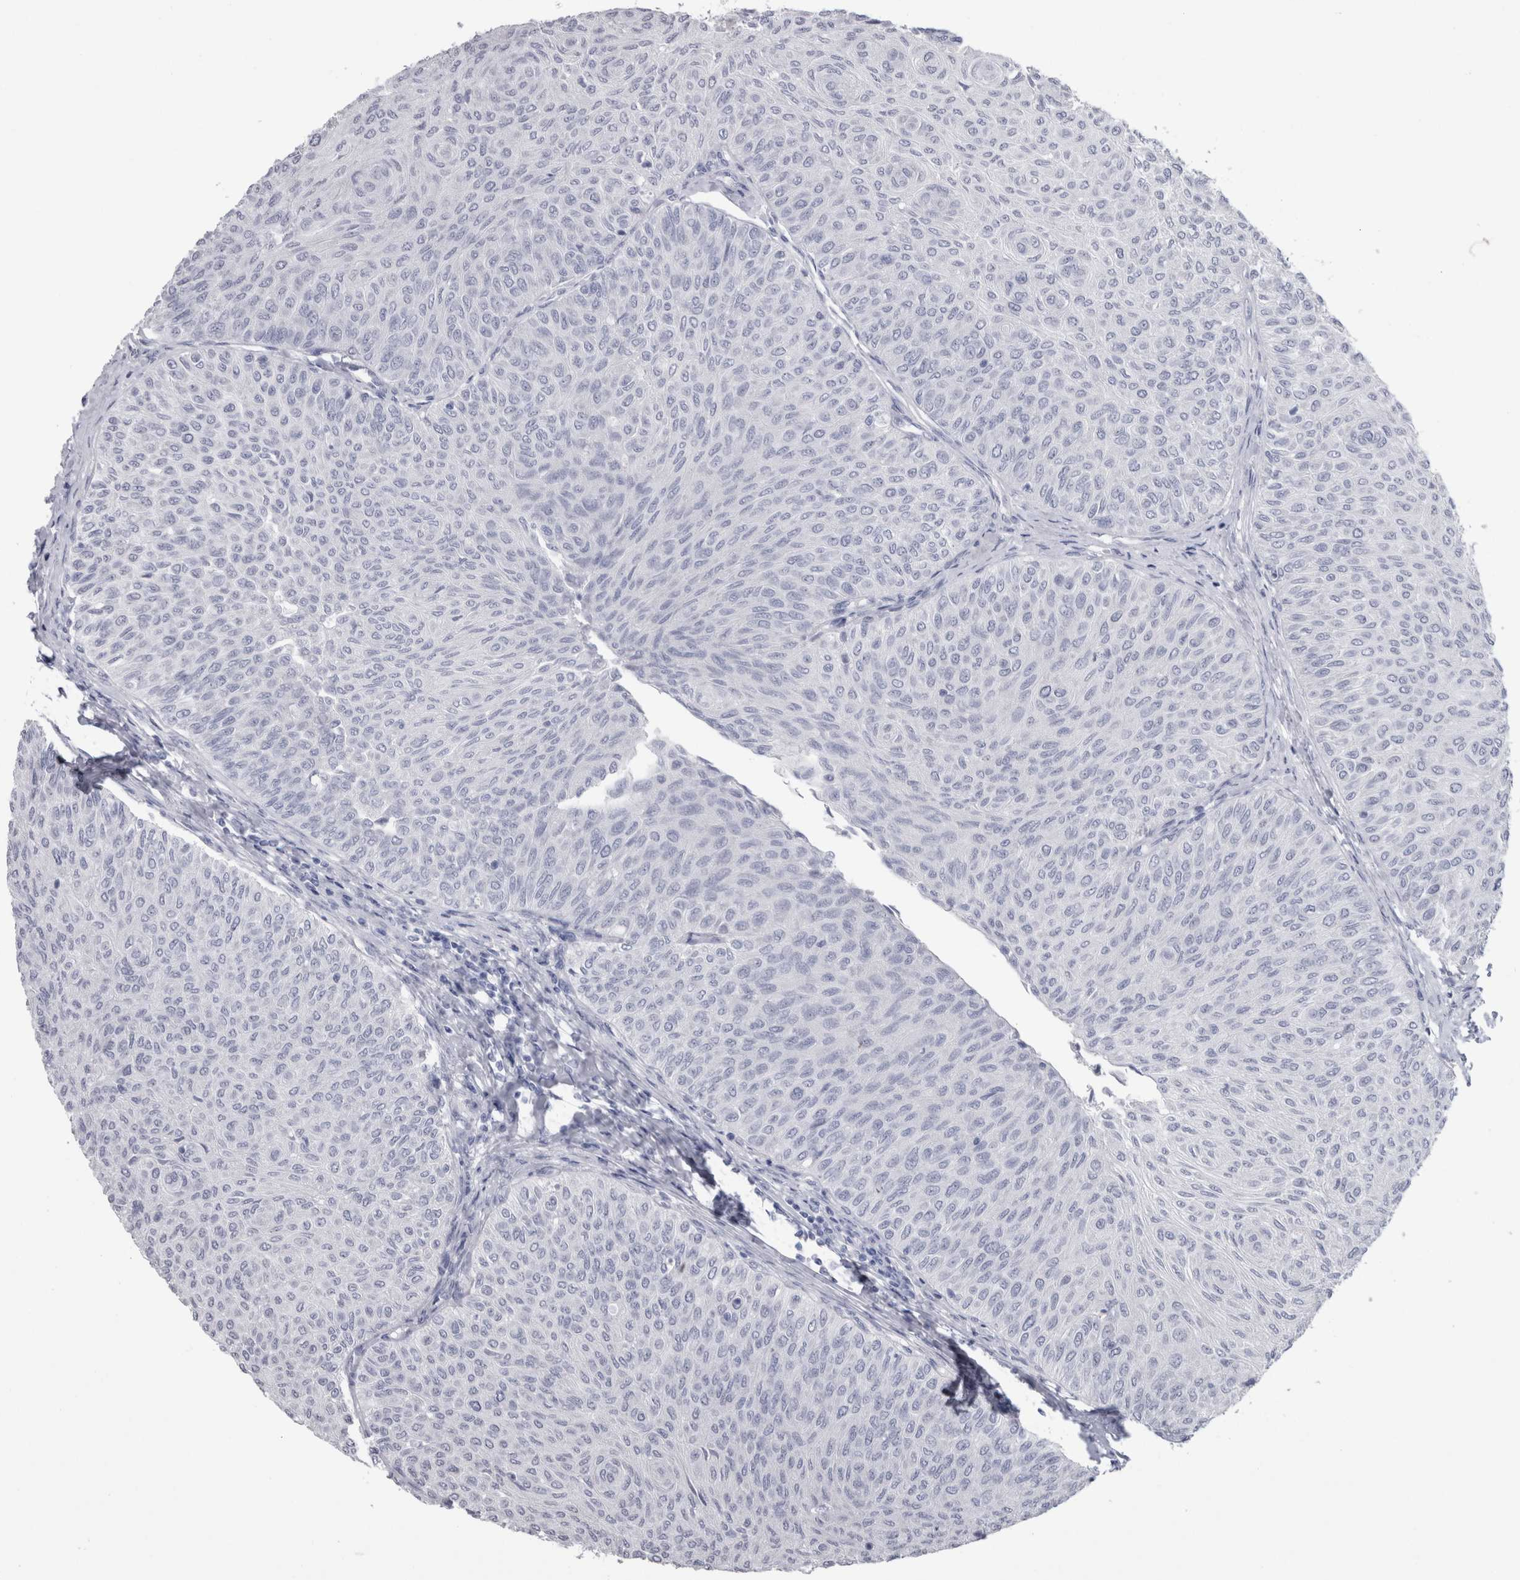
{"staining": {"intensity": "negative", "quantity": "none", "location": "none"}, "tissue": "urothelial cancer", "cell_type": "Tumor cells", "image_type": "cancer", "snomed": [{"axis": "morphology", "description": "Urothelial carcinoma, Low grade"}, {"axis": "topography", "description": "Urinary bladder"}], "caption": "This is an IHC histopathology image of urothelial carcinoma (low-grade). There is no staining in tumor cells.", "gene": "PTH", "patient": {"sex": "male", "age": 78}}